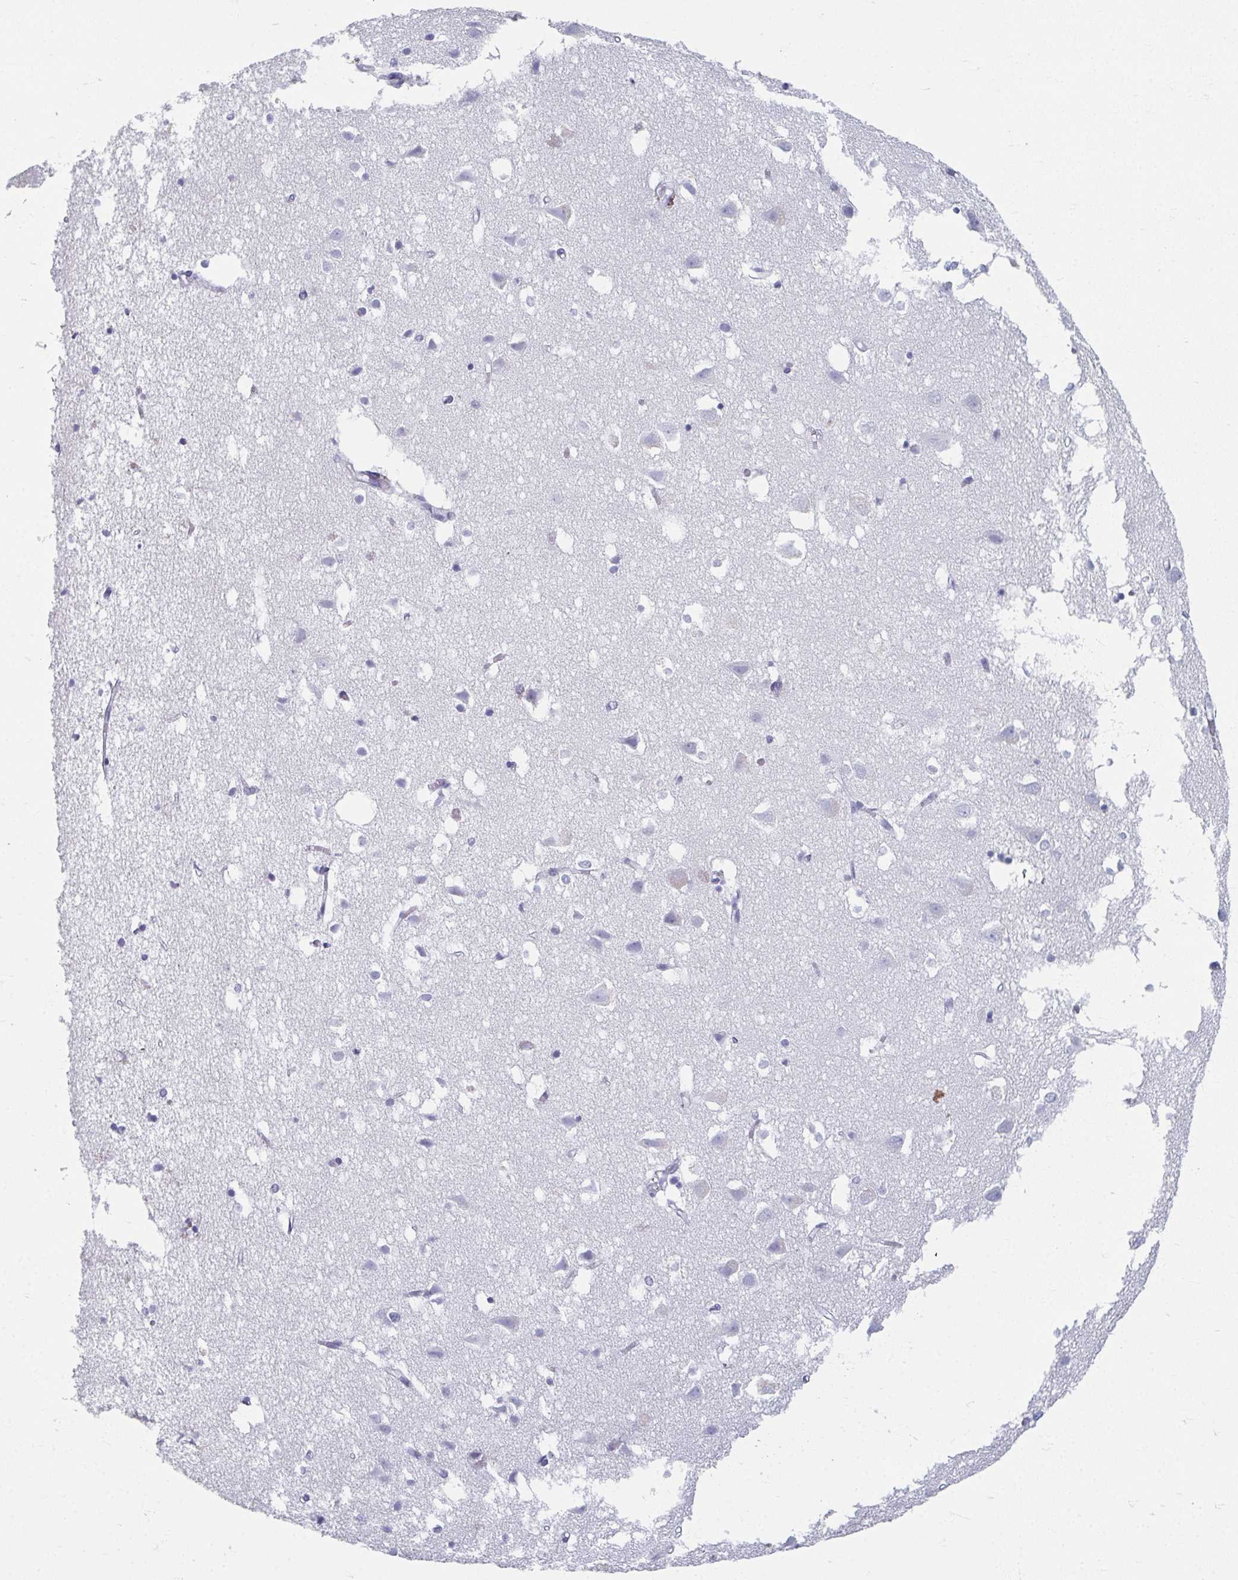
{"staining": {"intensity": "negative", "quantity": "none", "location": "none"}, "tissue": "cerebral cortex", "cell_type": "Endothelial cells", "image_type": "normal", "snomed": [{"axis": "morphology", "description": "Normal tissue, NOS"}, {"axis": "topography", "description": "Cerebral cortex"}], "caption": "A high-resolution micrograph shows immunohistochemistry (IHC) staining of unremarkable cerebral cortex, which exhibits no significant staining in endothelial cells. (DAB (3,3'-diaminobenzidine) immunohistochemistry, high magnification).", "gene": "GHRL", "patient": {"sex": "male", "age": 70}}